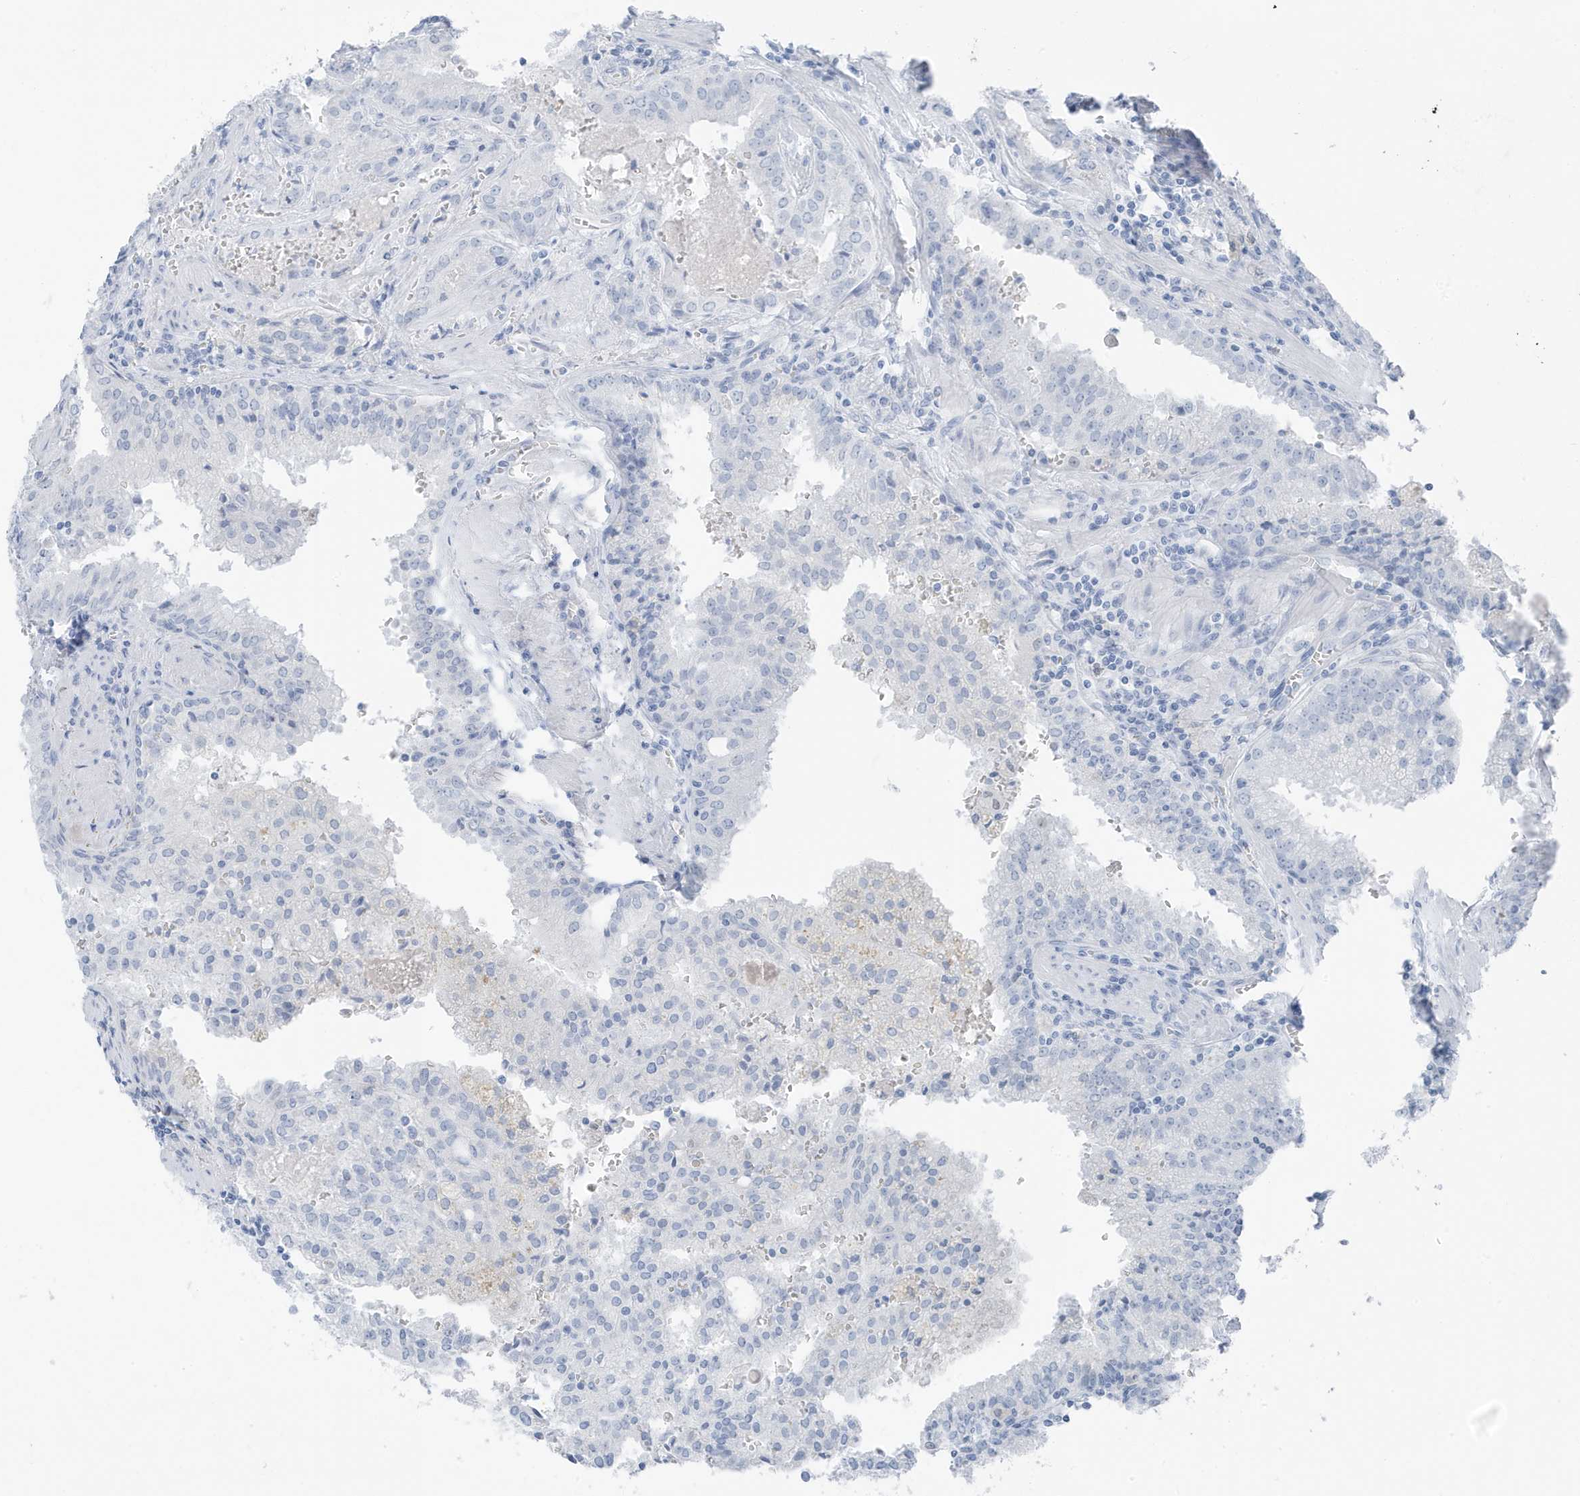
{"staining": {"intensity": "negative", "quantity": "none", "location": "none"}, "tissue": "prostate cancer", "cell_type": "Tumor cells", "image_type": "cancer", "snomed": [{"axis": "morphology", "description": "Adenocarcinoma, High grade"}, {"axis": "topography", "description": "Prostate"}], "caption": "Tumor cells are negative for brown protein staining in prostate adenocarcinoma (high-grade).", "gene": "ZFP64", "patient": {"sex": "male", "age": 68}}